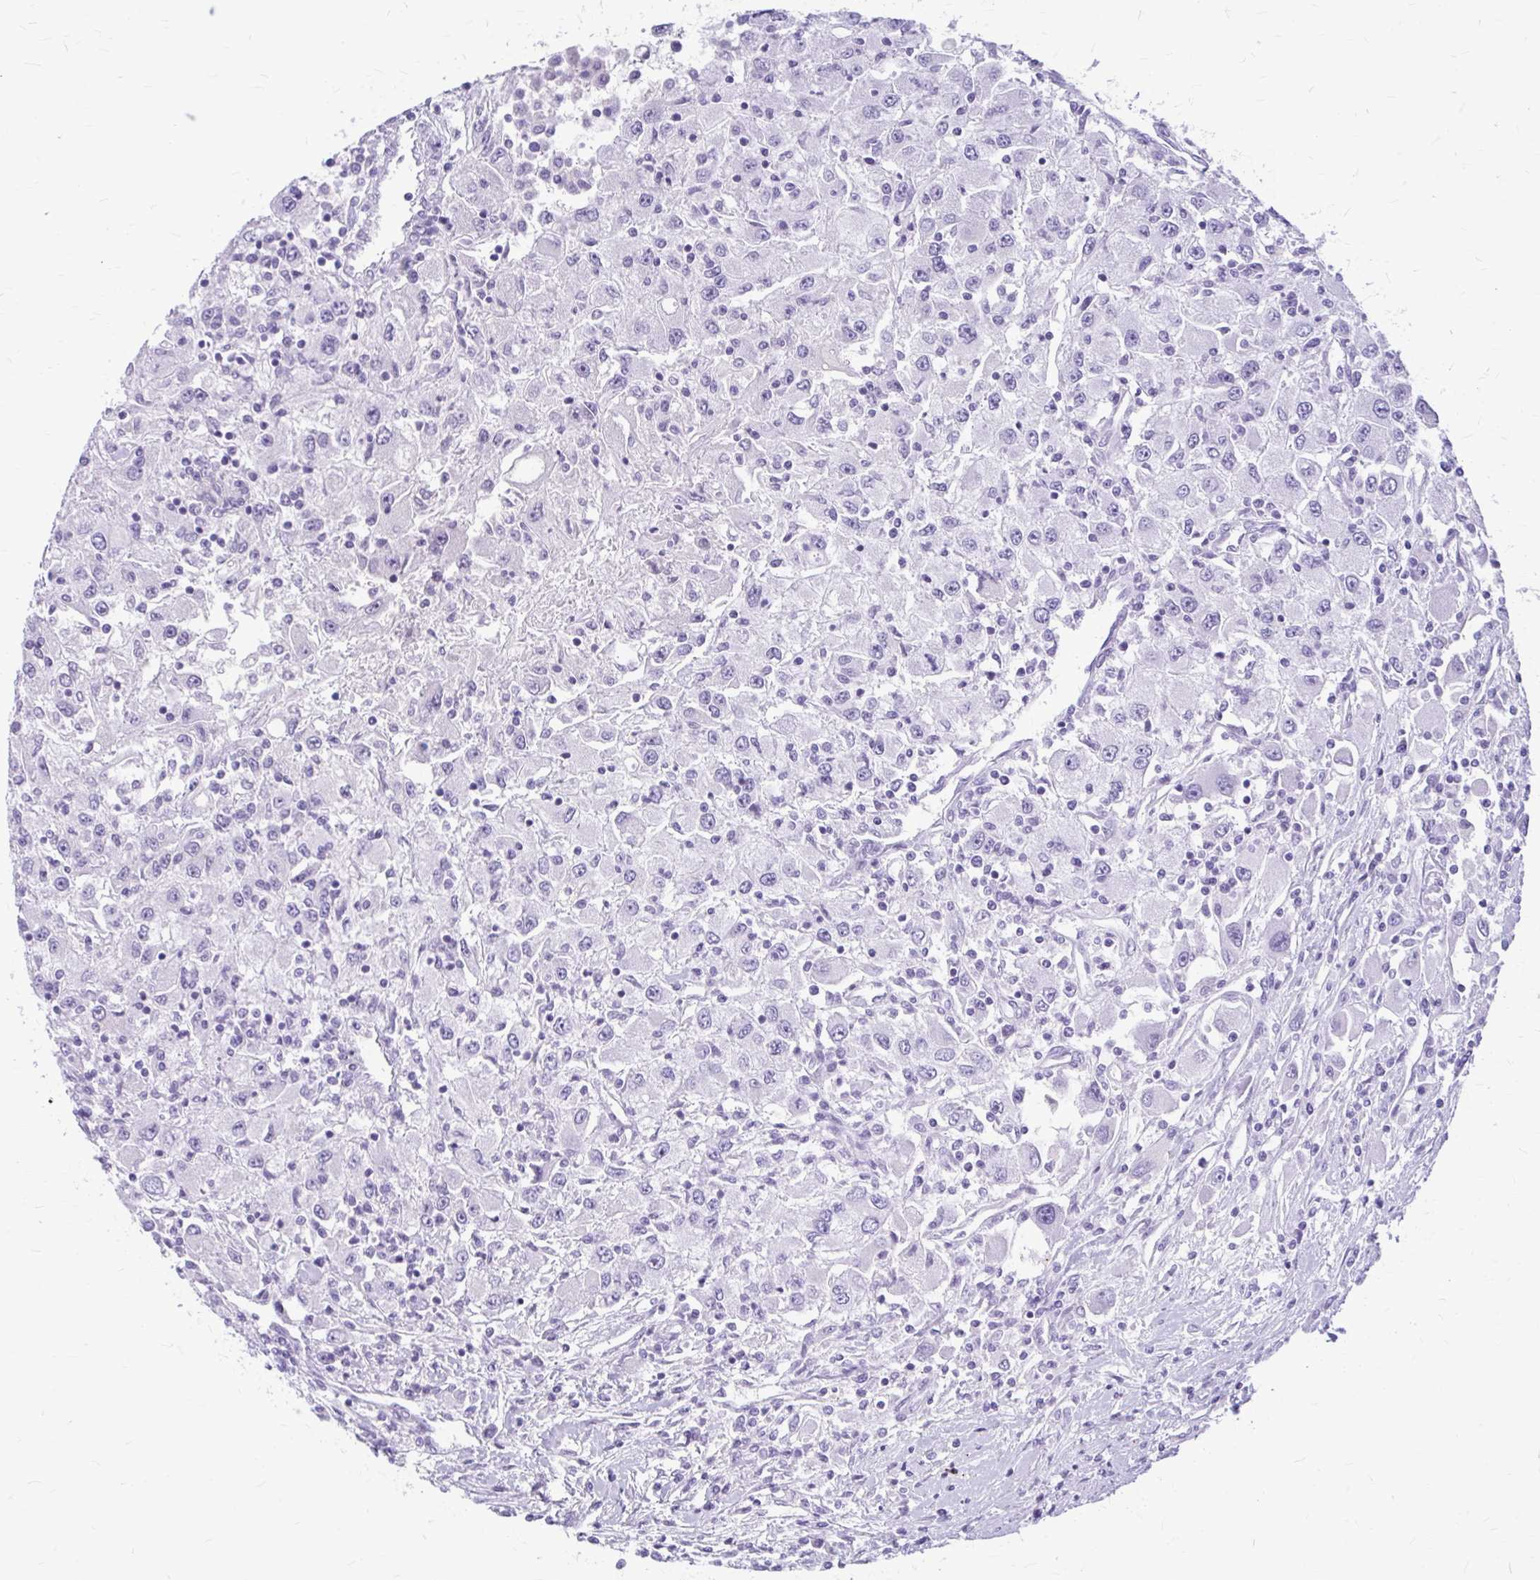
{"staining": {"intensity": "negative", "quantity": "none", "location": "none"}, "tissue": "renal cancer", "cell_type": "Tumor cells", "image_type": "cancer", "snomed": [{"axis": "morphology", "description": "Adenocarcinoma, NOS"}, {"axis": "topography", "description": "Kidney"}], "caption": "Tumor cells show no significant protein expression in renal cancer.", "gene": "KLHDC7A", "patient": {"sex": "female", "age": 67}}